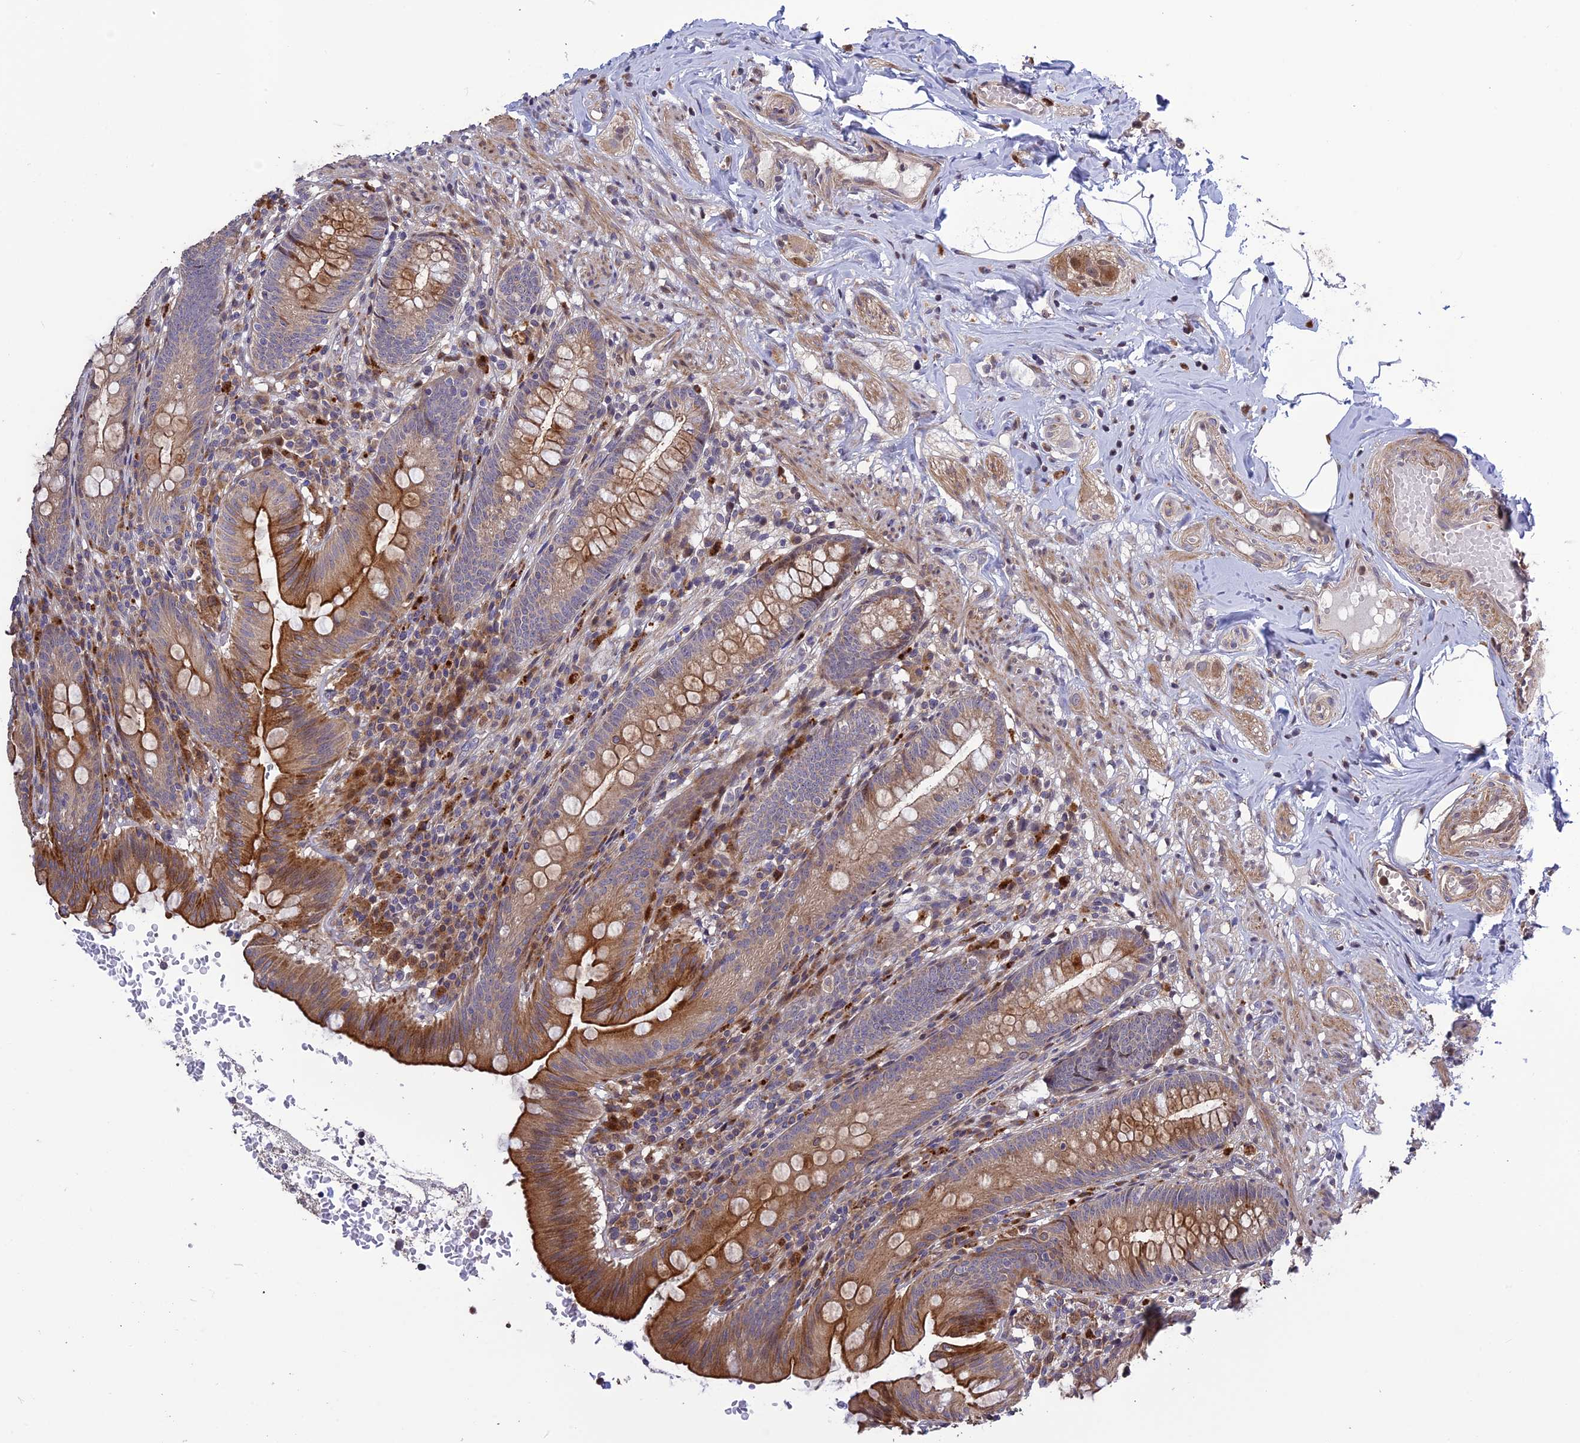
{"staining": {"intensity": "moderate", "quantity": ">75%", "location": "cytoplasmic/membranous"}, "tissue": "appendix", "cell_type": "Glandular cells", "image_type": "normal", "snomed": [{"axis": "morphology", "description": "Normal tissue, NOS"}, {"axis": "topography", "description": "Appendix"}], "caption": "IHC (DAB (3,3'-diaminobenzidine)) staining of benign human appendix demonstrates moderate cytoplasmic/membranous protein expression in approximately >75% of glandular cells. (Stains: DAB in brown, nuclei in blue, Microscopy: brightfield microscopy at high magnification).", "gene": "SPG21", "patient": {"sex": "male", "age": 55}}